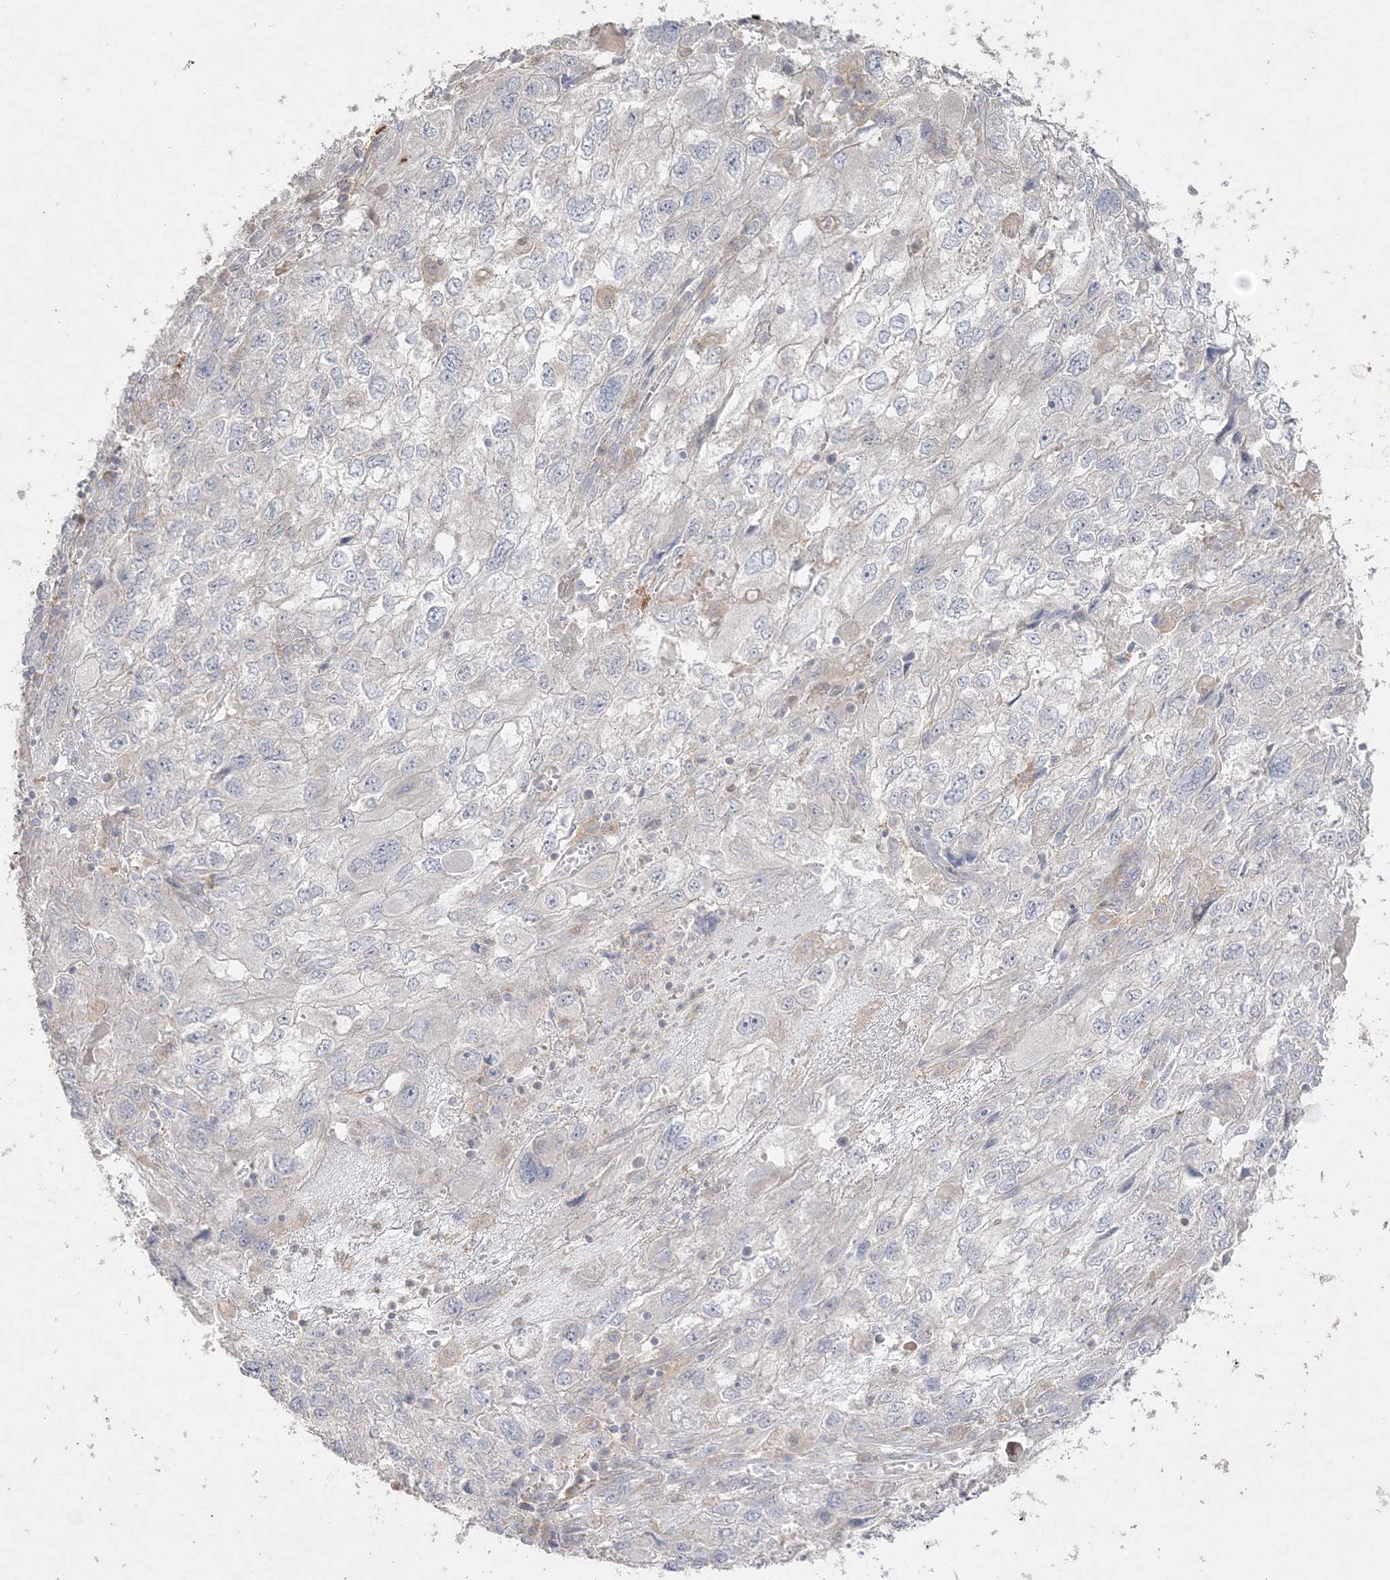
{"staining": {"intensity": "negative", "quantity": "none", "location": "none"}, "tissue": "endometrial cancer", "cell_type": "Tumor cells", "image_type": "cancer", "snomed": [{"axis": "morphology", "description": "Adenocarcinoma, NOS"}, {"axis": "topography", "description": "Endometrium"}], "caption": "There is no significant positivity in tumor cells of endometrial adenocarcinoma.", "gene": "SH3BP4", "patient": {"sex": "female", "age": 49}}